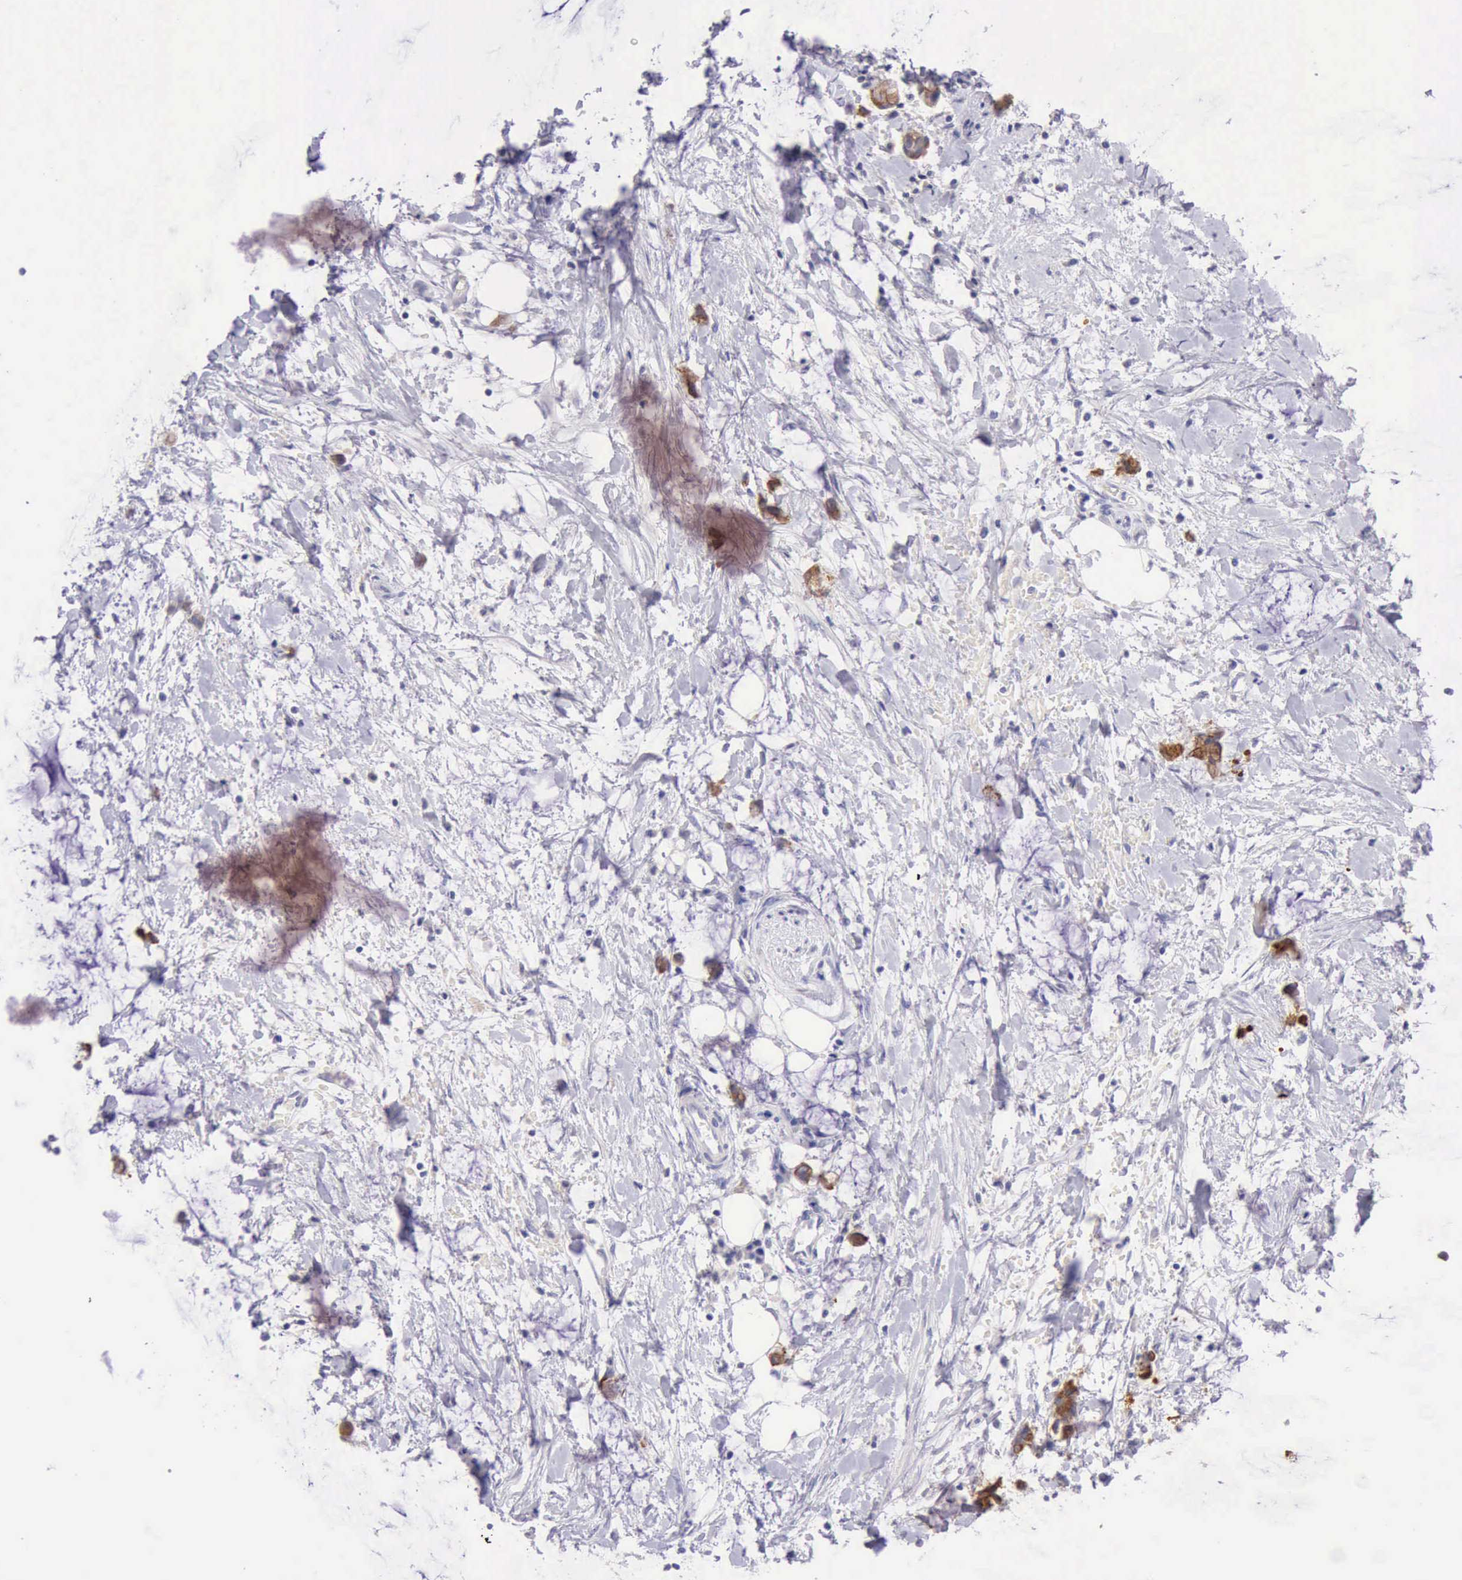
{"staining": {"intensity": "negative", "quantity": "none", "location": "none"}, "tissue": "colorectal cancer", "cell_type": "Tumor cells", "image_type": "cancer", "snomed": [{"axis": "morphology", "description": "Normal tissue, NOS"}, {"axis": "morphology", "description": "Adenocarcinoma, NOS"}, {"axis": "topography", "description": "Colon"}, {"axis": "topography", "description": "Peripheral nerve tissue"}], "caption": "Protein analysis of colorectal adenocarcinoma exhibits no significant staining in tumor cells.", "gene": "LRFN5", "patient": {"sex": "male", "age": 14}}